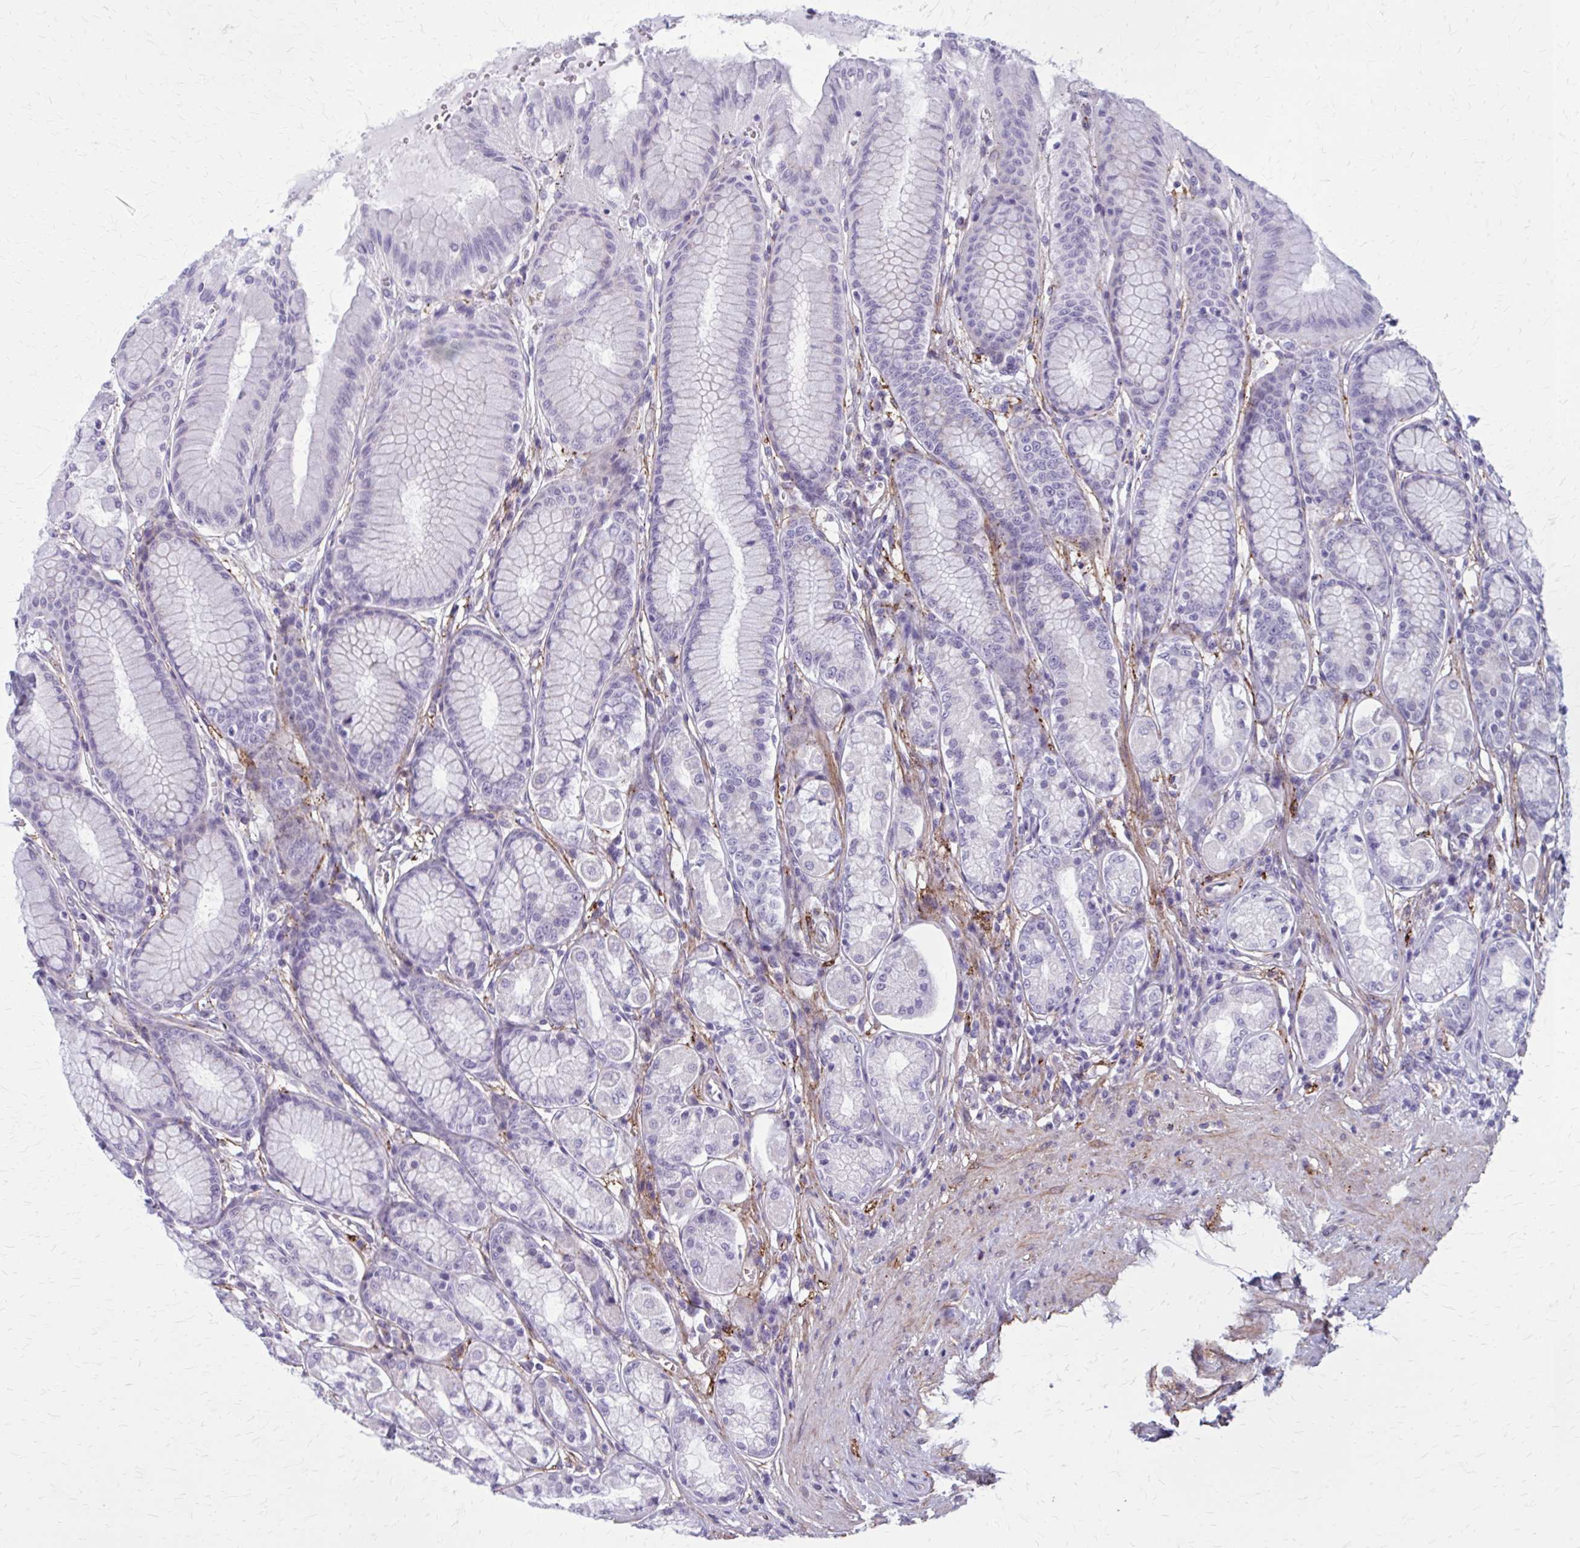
{"staining": {"intensity": "negative", "quantity": "none", "location": "none"}, "tissue": "stomach", "cell_type": "Glandular cells", "image_type": "normal", "snomed": [{"axis": "morphology", "description": "Normal tissue, NOS"}, {"axis": "topography", "description": "Stomach"}, {"axis": "topography", "description": "Stomach, lower"}], "caption": "This photomicrograph is of unremarkable stomach stained with IHC to label a protein in brown with the nuclei are counter-stained blue. There is no expression in glandular cells.", "gene": "AKAP12", "patient": {"sex": "male", "age": 76}}